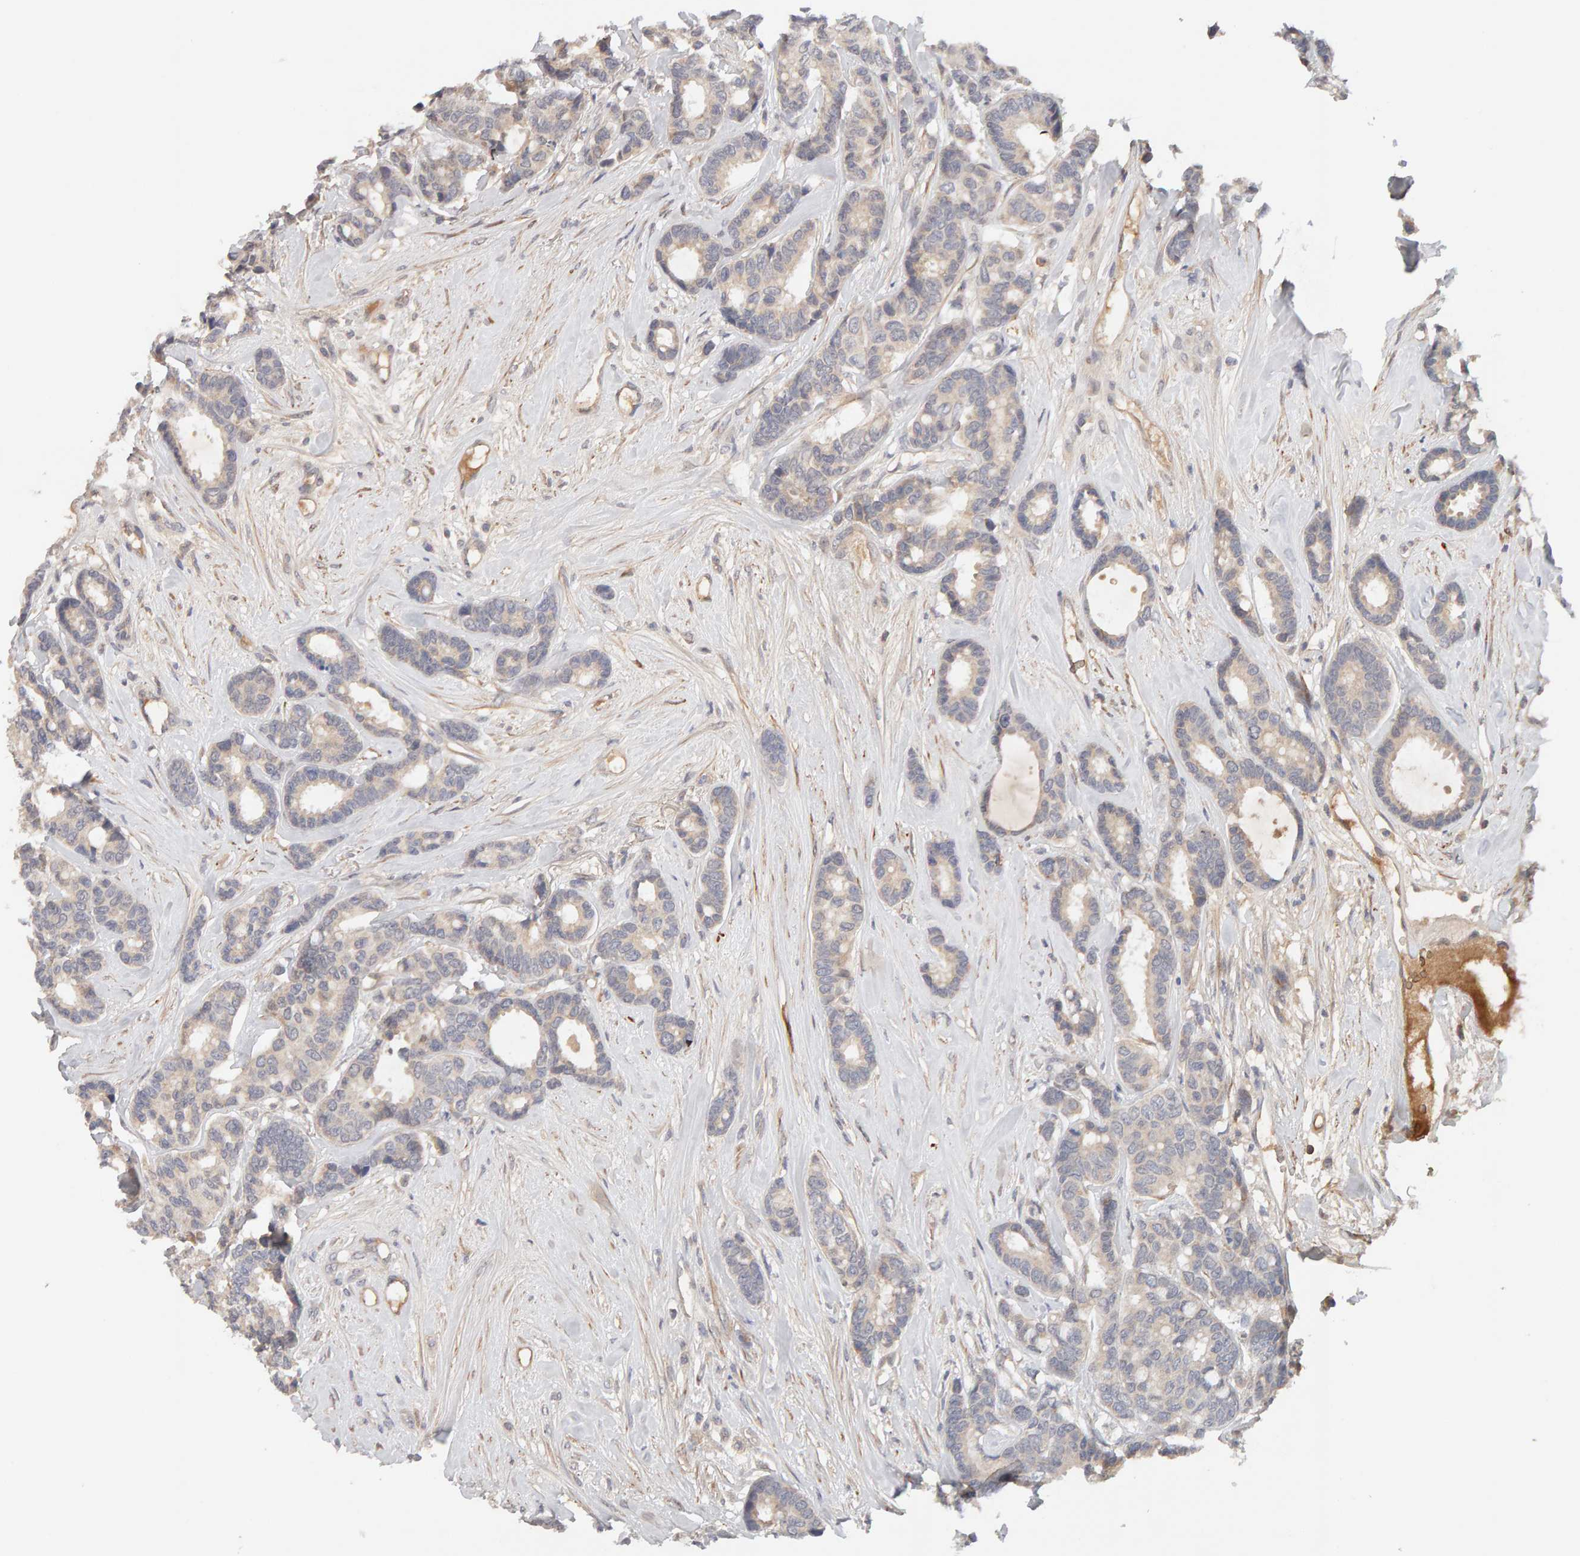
{"staining": {"intensity": "weak", "quantity": ">75%", "location": "cytoplasmic/membranous"}, "tissue": "breast cancer", "cell_type": "Tumor cells", "image_type": "cancer", "snomed": [{"axis": "morphology", "description": "Duct carcinoma"}, {"axis": "topography", "description": "Breast"}], "caption": "Protein expression analysis of human breast invasive ductal carcinoma reveals weak cytoplasmic/membranous staining in about >75% of tumor cells.", "gene": "NUDCD1", "patient": {"sex": "female", "age": 87}}